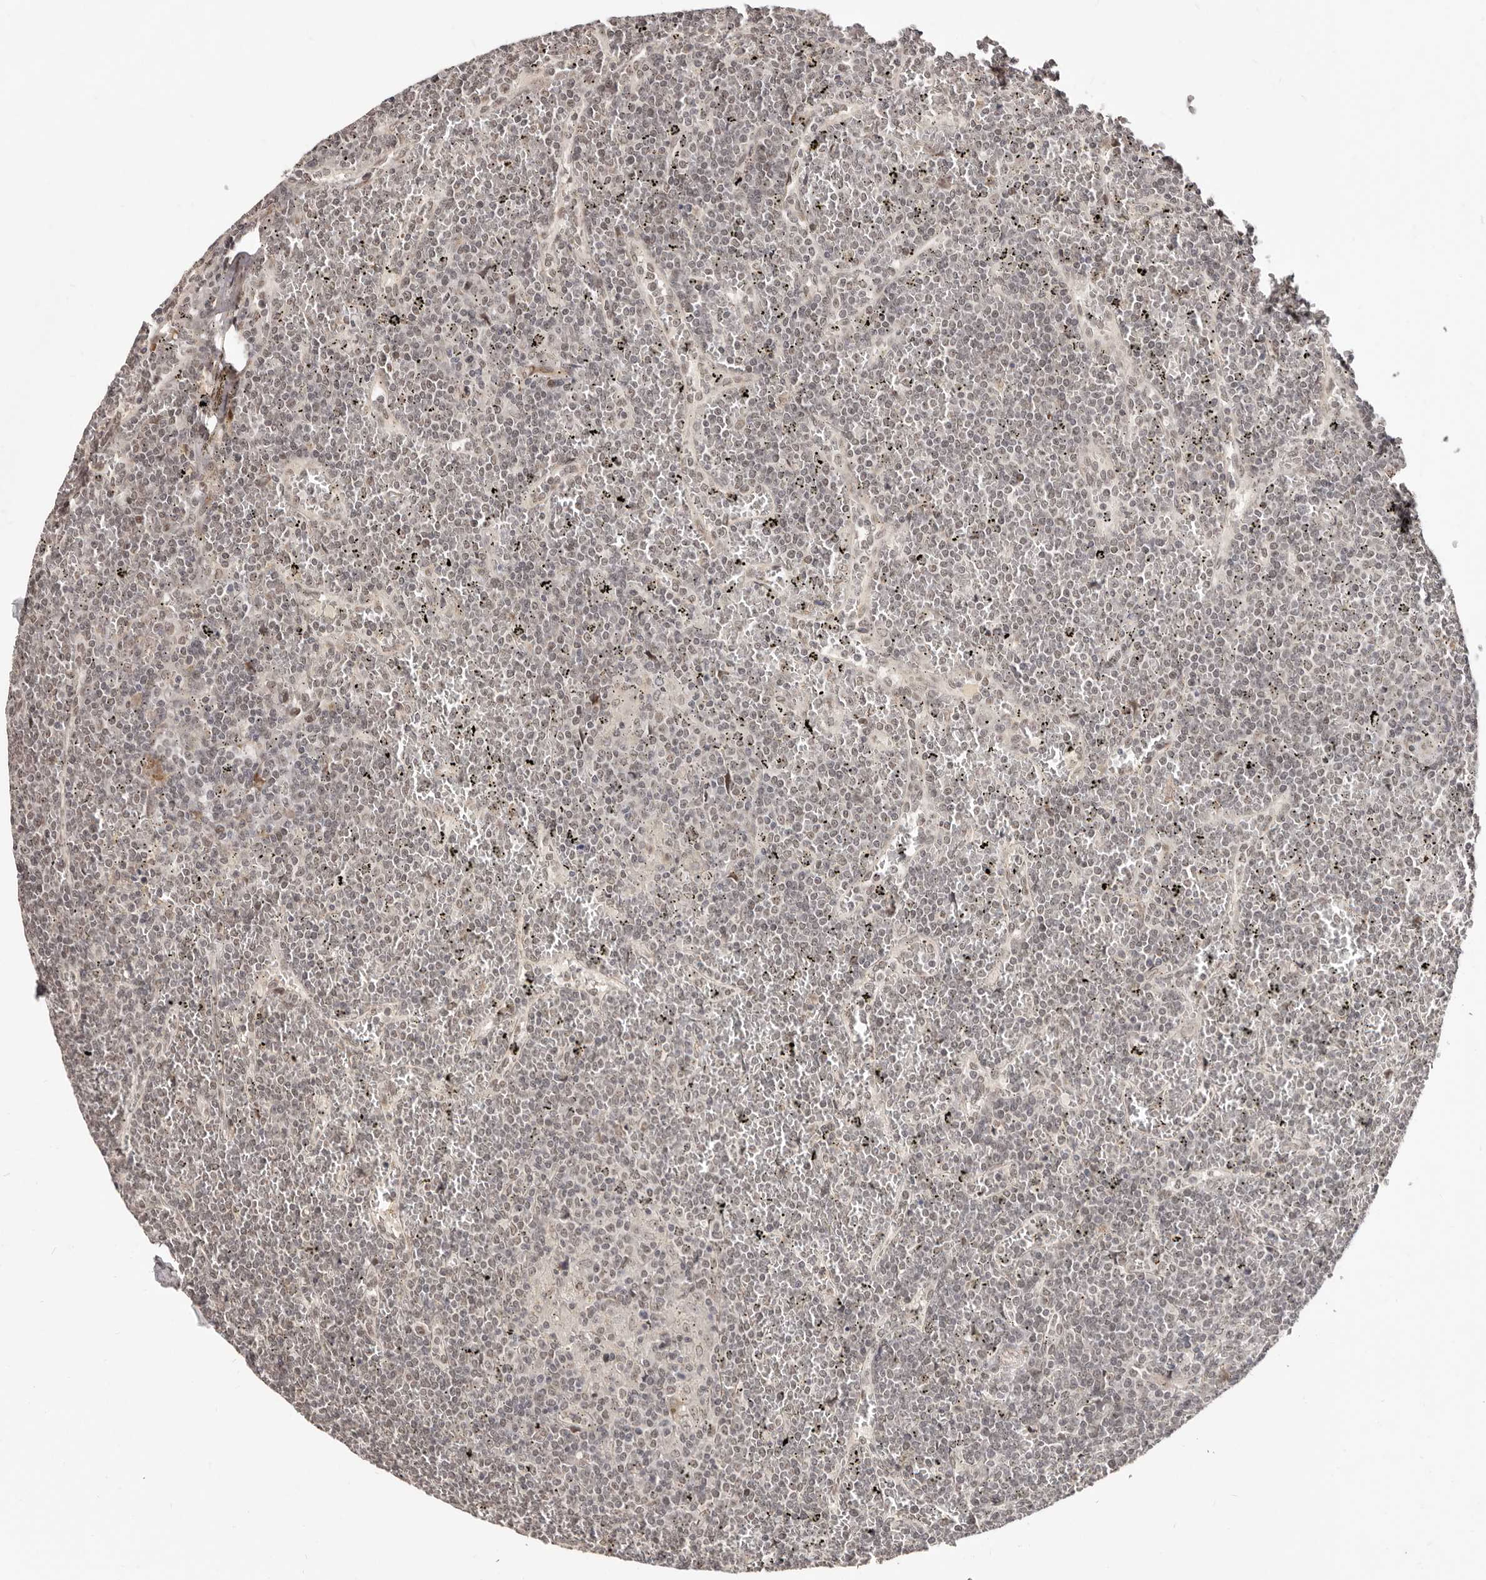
{"staining": {"intensity": "weak", "quantity": "<25%", "location": "nuclear"}, "tissue": "lymphoma", "cell_type": "Tumor cells", "image_type": "cancer", "snomed": [{"axis": "morphology", "description": "Malignant lymphoma, non-Hodgkin's type, Low grade"}, {"axis": "topography", "description": "Spleen"}], "caption": "Immunohistochemistry micrograph of neoplastic tissue: lymphoma stained with DAB displays no significant protein expression in tumor cells. (DAB IHC visualized using brightfield microscopy, high magnification).", "gene": "SRCAP", "patient": {"sex": "female", "age": 19}}